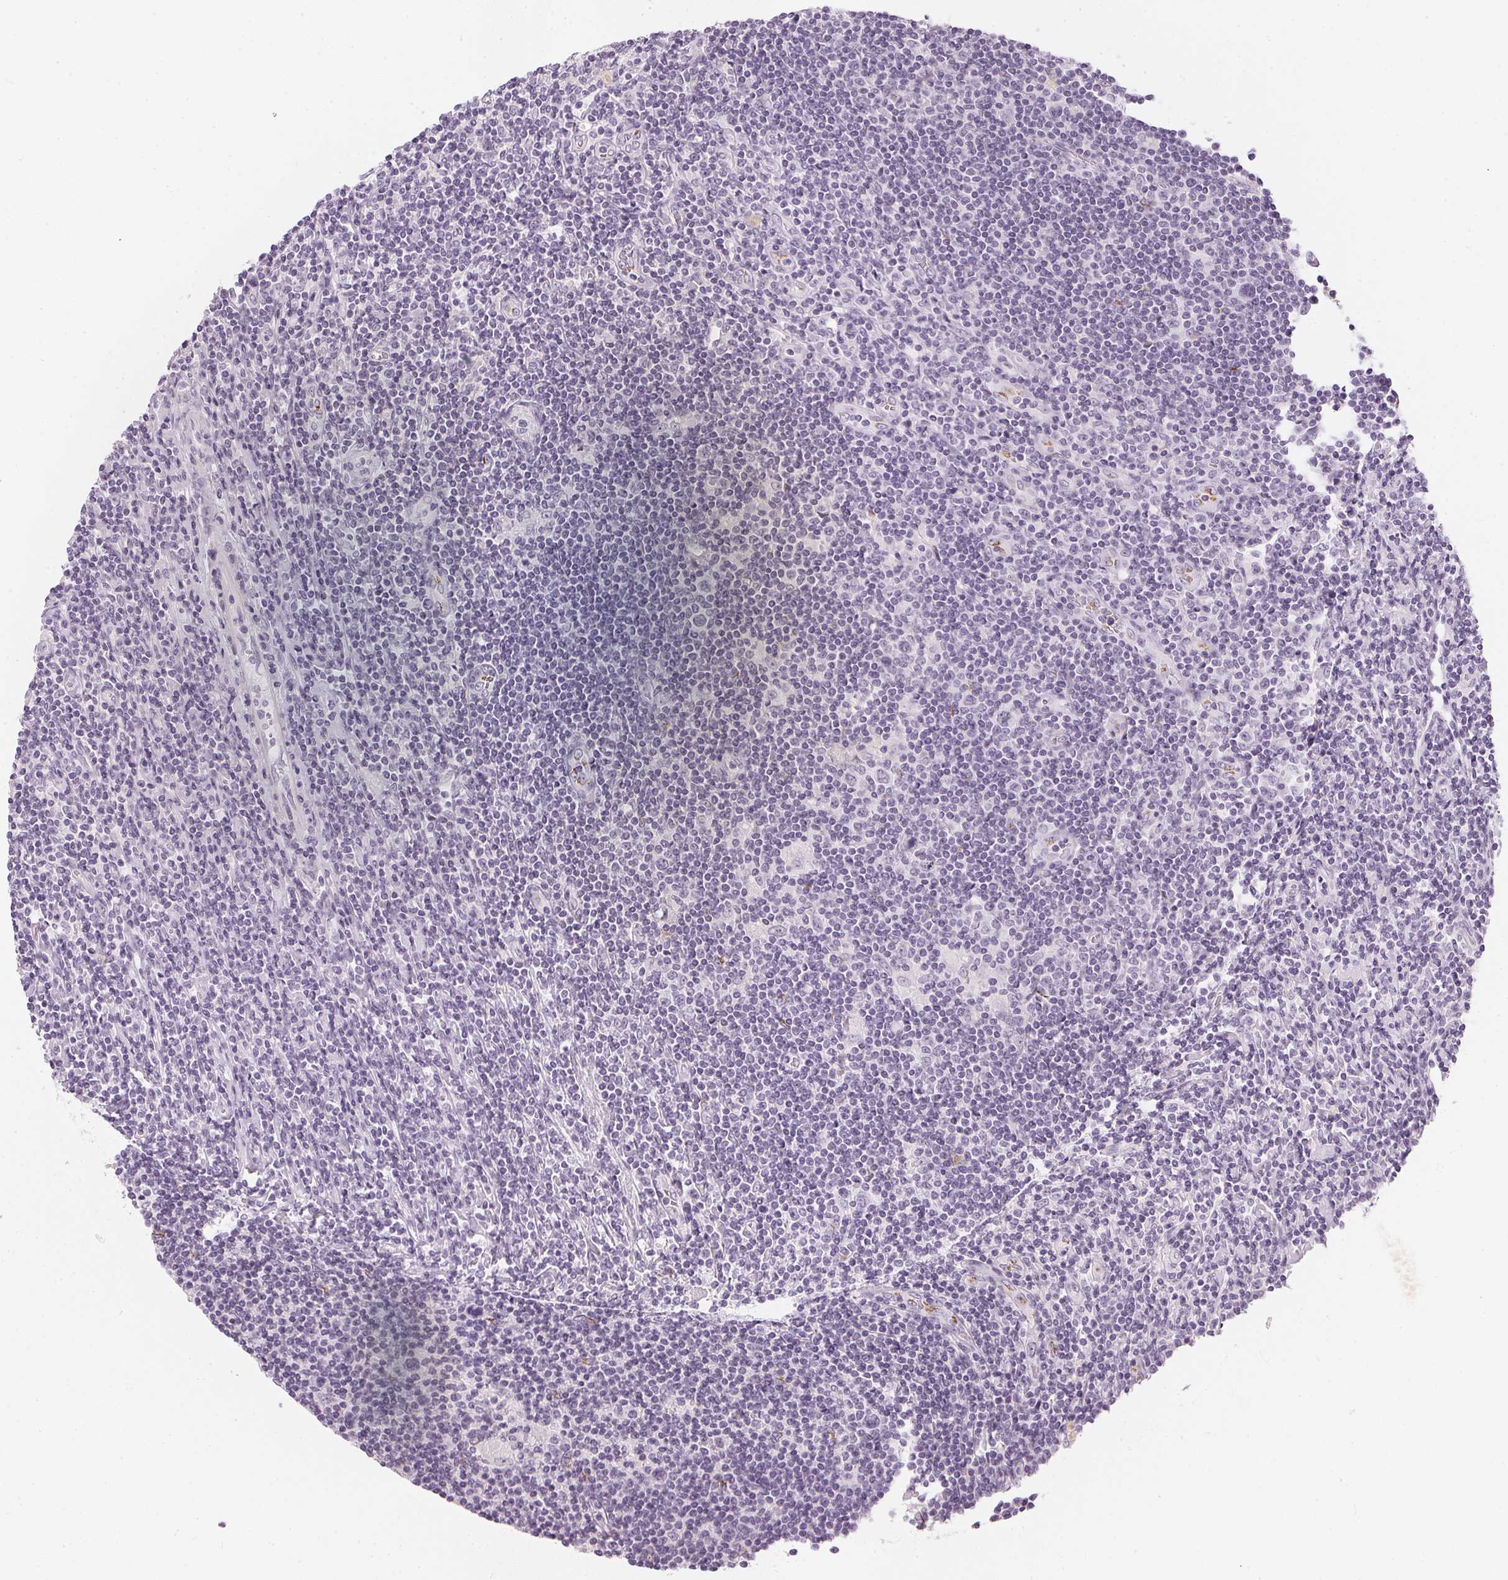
{"staining": {"intensity": "negative", "quantity": "none", "location": "none"}, "tissue": "lymphoma", "cell_type": "Tumor cells", "image_type": "cancer", "snomed": [{"axis": "morphology", "description": "Hodgkin's disease, NOS"}, {"axis": "topography", "description": "Lymph node"}], "caption": "Immunohistochemical staining of Hodgkin's disease reveals no significant positivity in tumor cells.", "gene": "CHST4", "patient": {"sex": "male", "age": 40}}